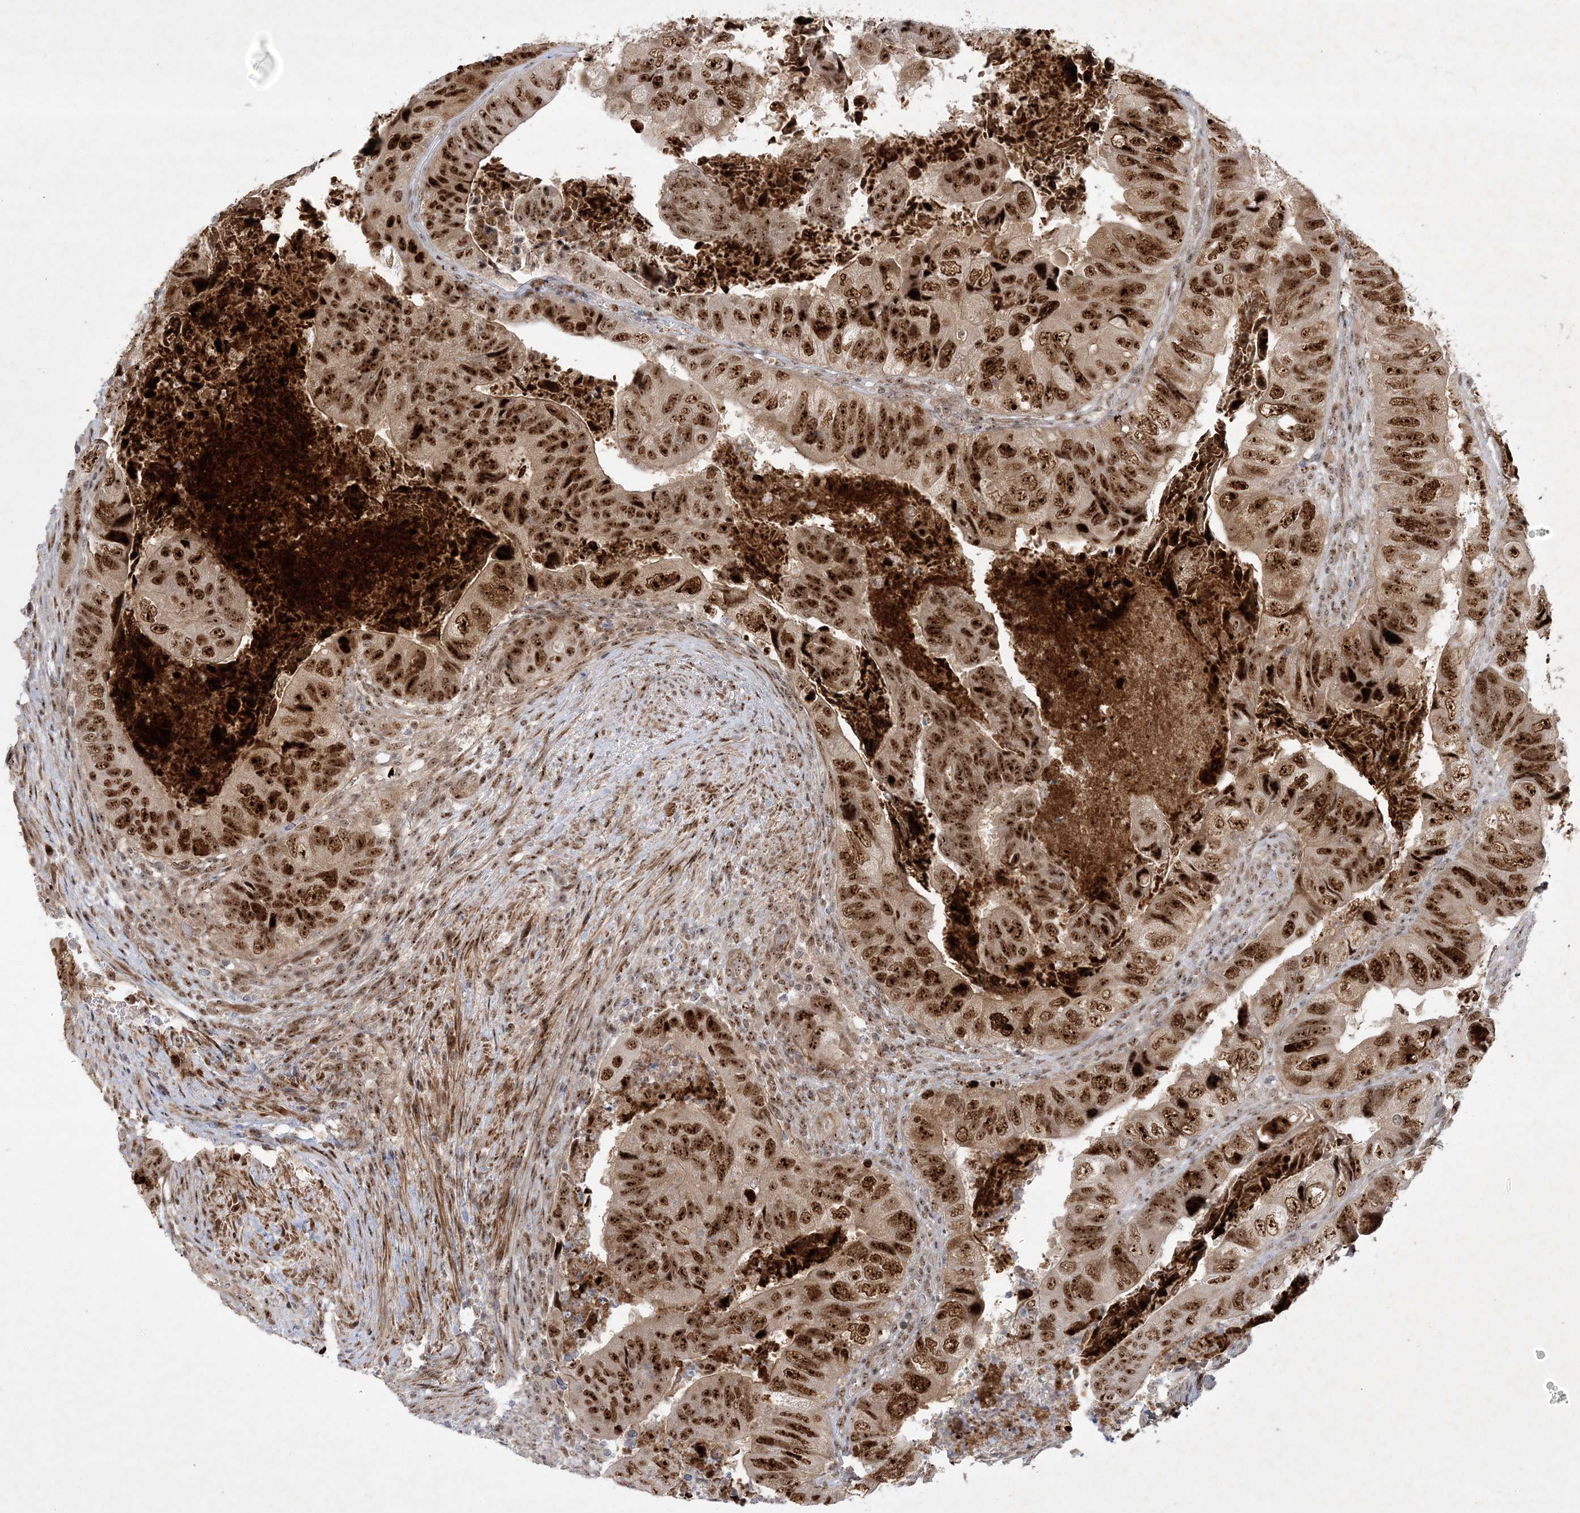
{"staining": {"intensity": "strong", "quantity": ">75%", "location": "nuclear"}, "tissue": "colorectal cancer", "cell_type": "Tumor cells", "image_type": "cancer", "snomed": [{"axis": "morphology", "description": "Adenocarcinoma, NOS"}, {"axis": "topography", "description": "Rectum"}], "caption": "A photomicrograph of colorectal adenocarcinoma stained for a protein shows strong nuclear brown staining in tumor cells.", "gene": "NPM3", "patient": {"sex": "male", "age": 63}}